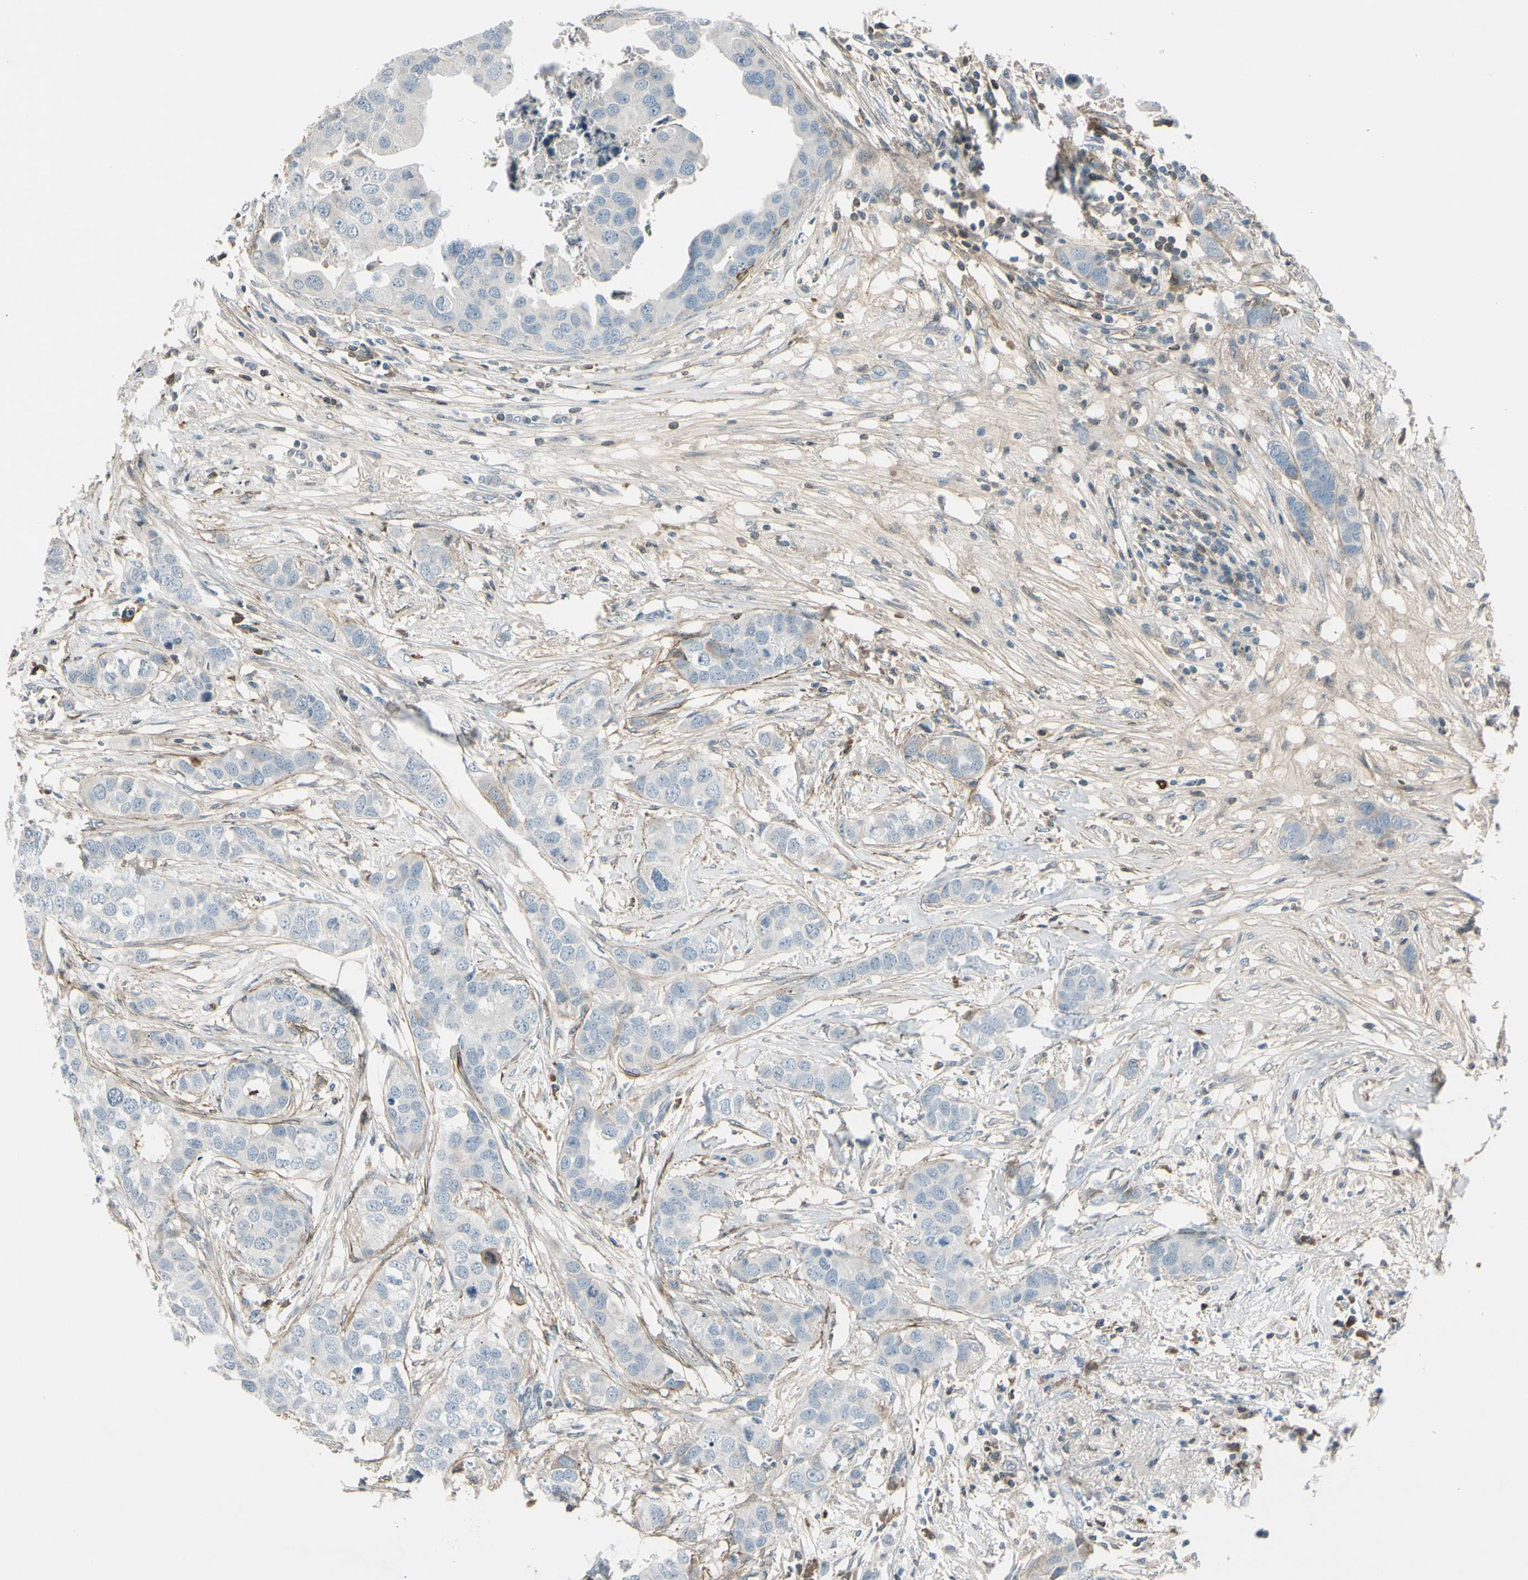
{"staining": {"intensity": "weak", "quantity": "<25%", "location": "cytoplasmic/membranous"}, "tissue": "breast cancer", "cell_type": "Tumor cells", "image_type": "cancer", "snomed": [{"axis": "morphology", "description": "Duct carcinoma"}, {"axis": "topography", "description": "Breast"}], "caption": "This is an immunohistochemistry histopathology image of breast cancer (infiltrating ductal carcinoma). There is no expression in tumor cells.", "gene": "PDPN", "patient": {"sex": "female", "age": 50}}